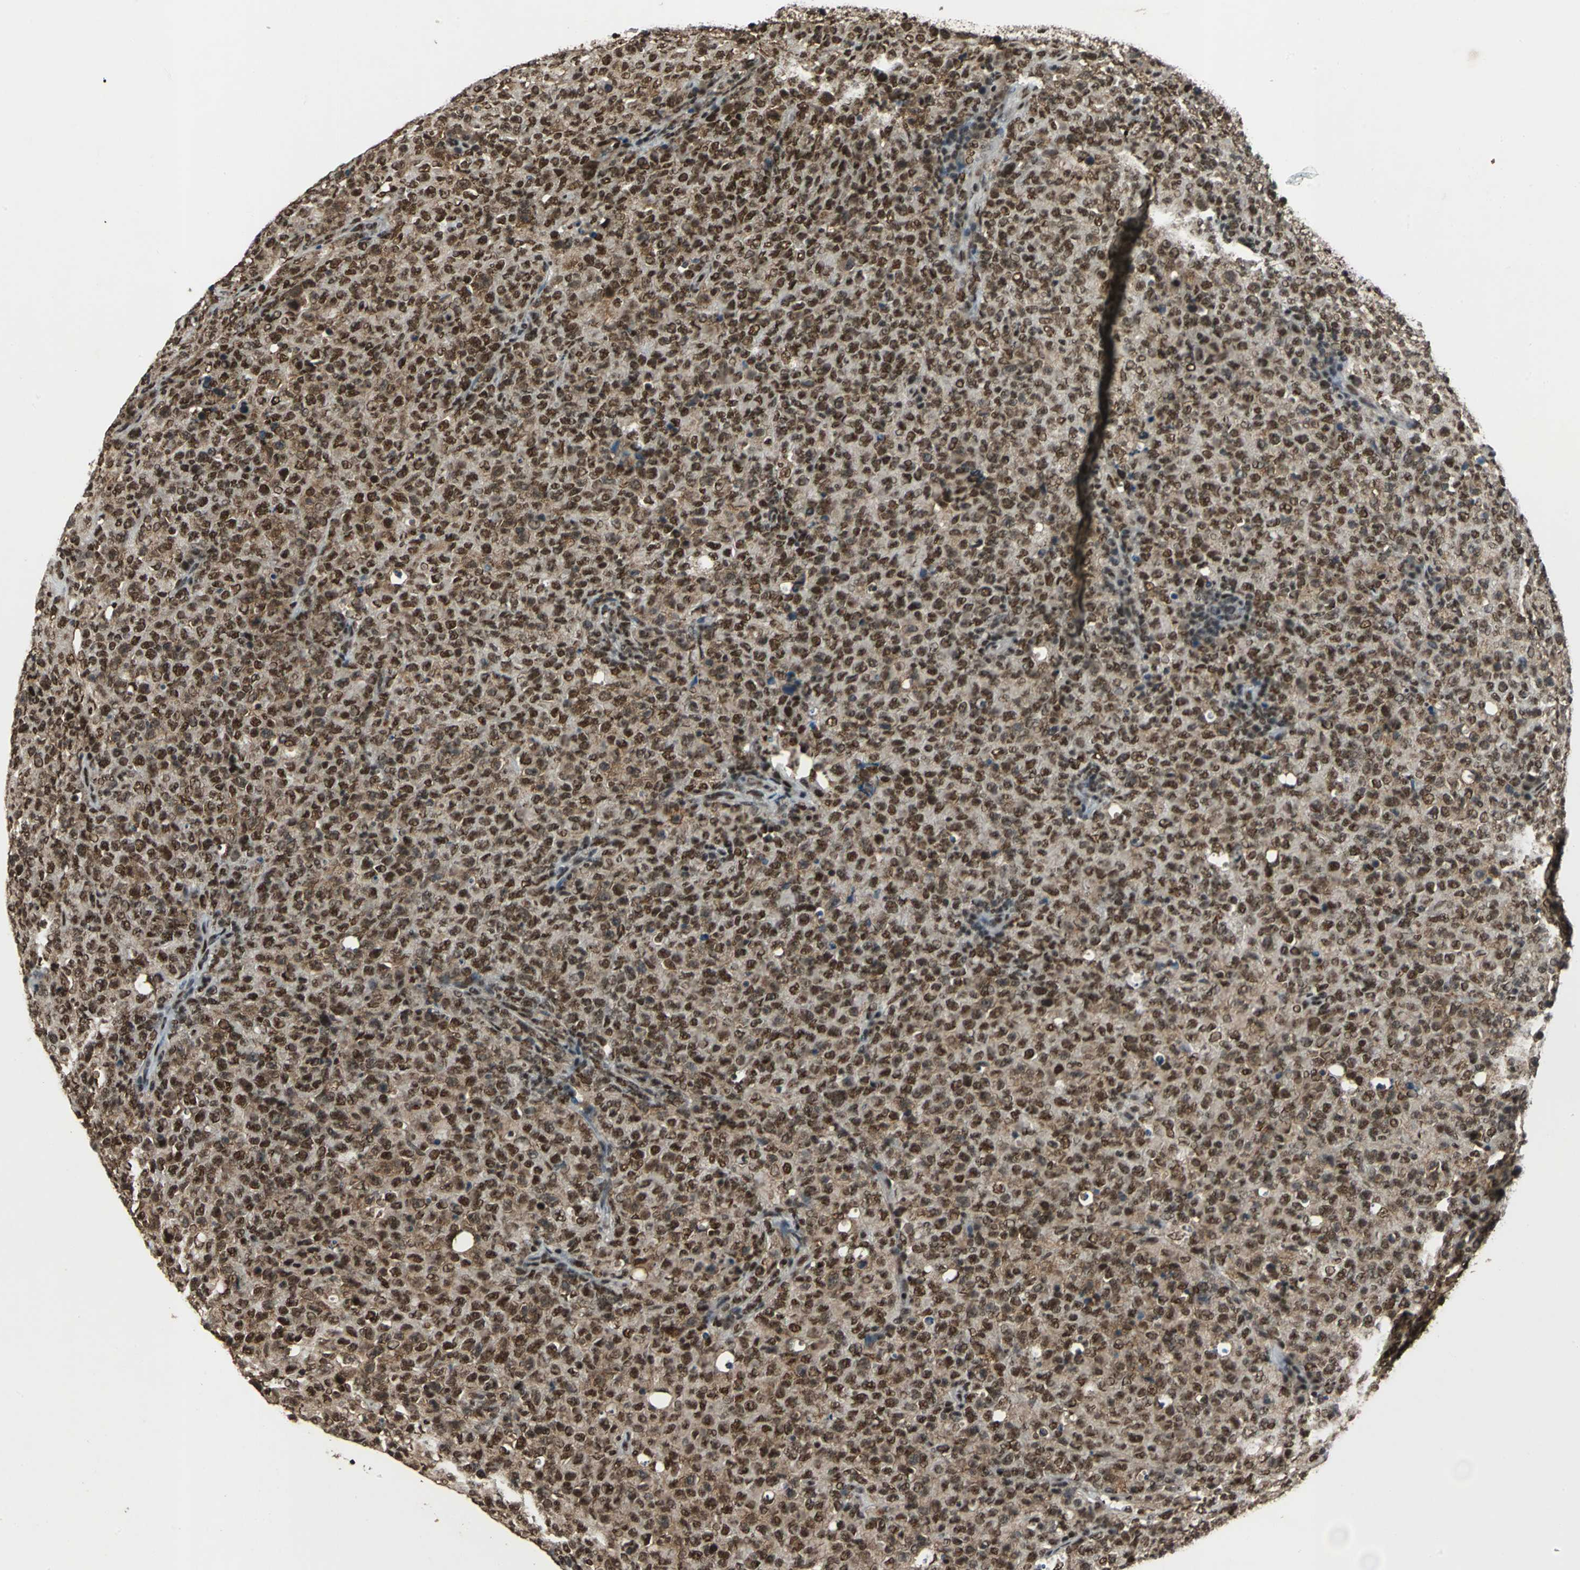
{"staining": {"intensity": "strong", "quantity": ">75%", "location": "cytoplasmic/membranous,nuclear"}, "tissue": "lymphoma", "cell_type": "Tumor cells", "image_type": "cancer", "snomed": [{"axis": "morphology", "description": "Malignant lymphoma, non-Hodgkin's type, High grade"}, {"axis": "topography", "description": "Tonsil"}], "caption": "Protein staining displays strong cytoplasmic/membranous and nuclear expression in approximately >75% of tumor cells in lymphoma.", "gene": "MTA2", "patient": {"sex": "female", "age": 36}}